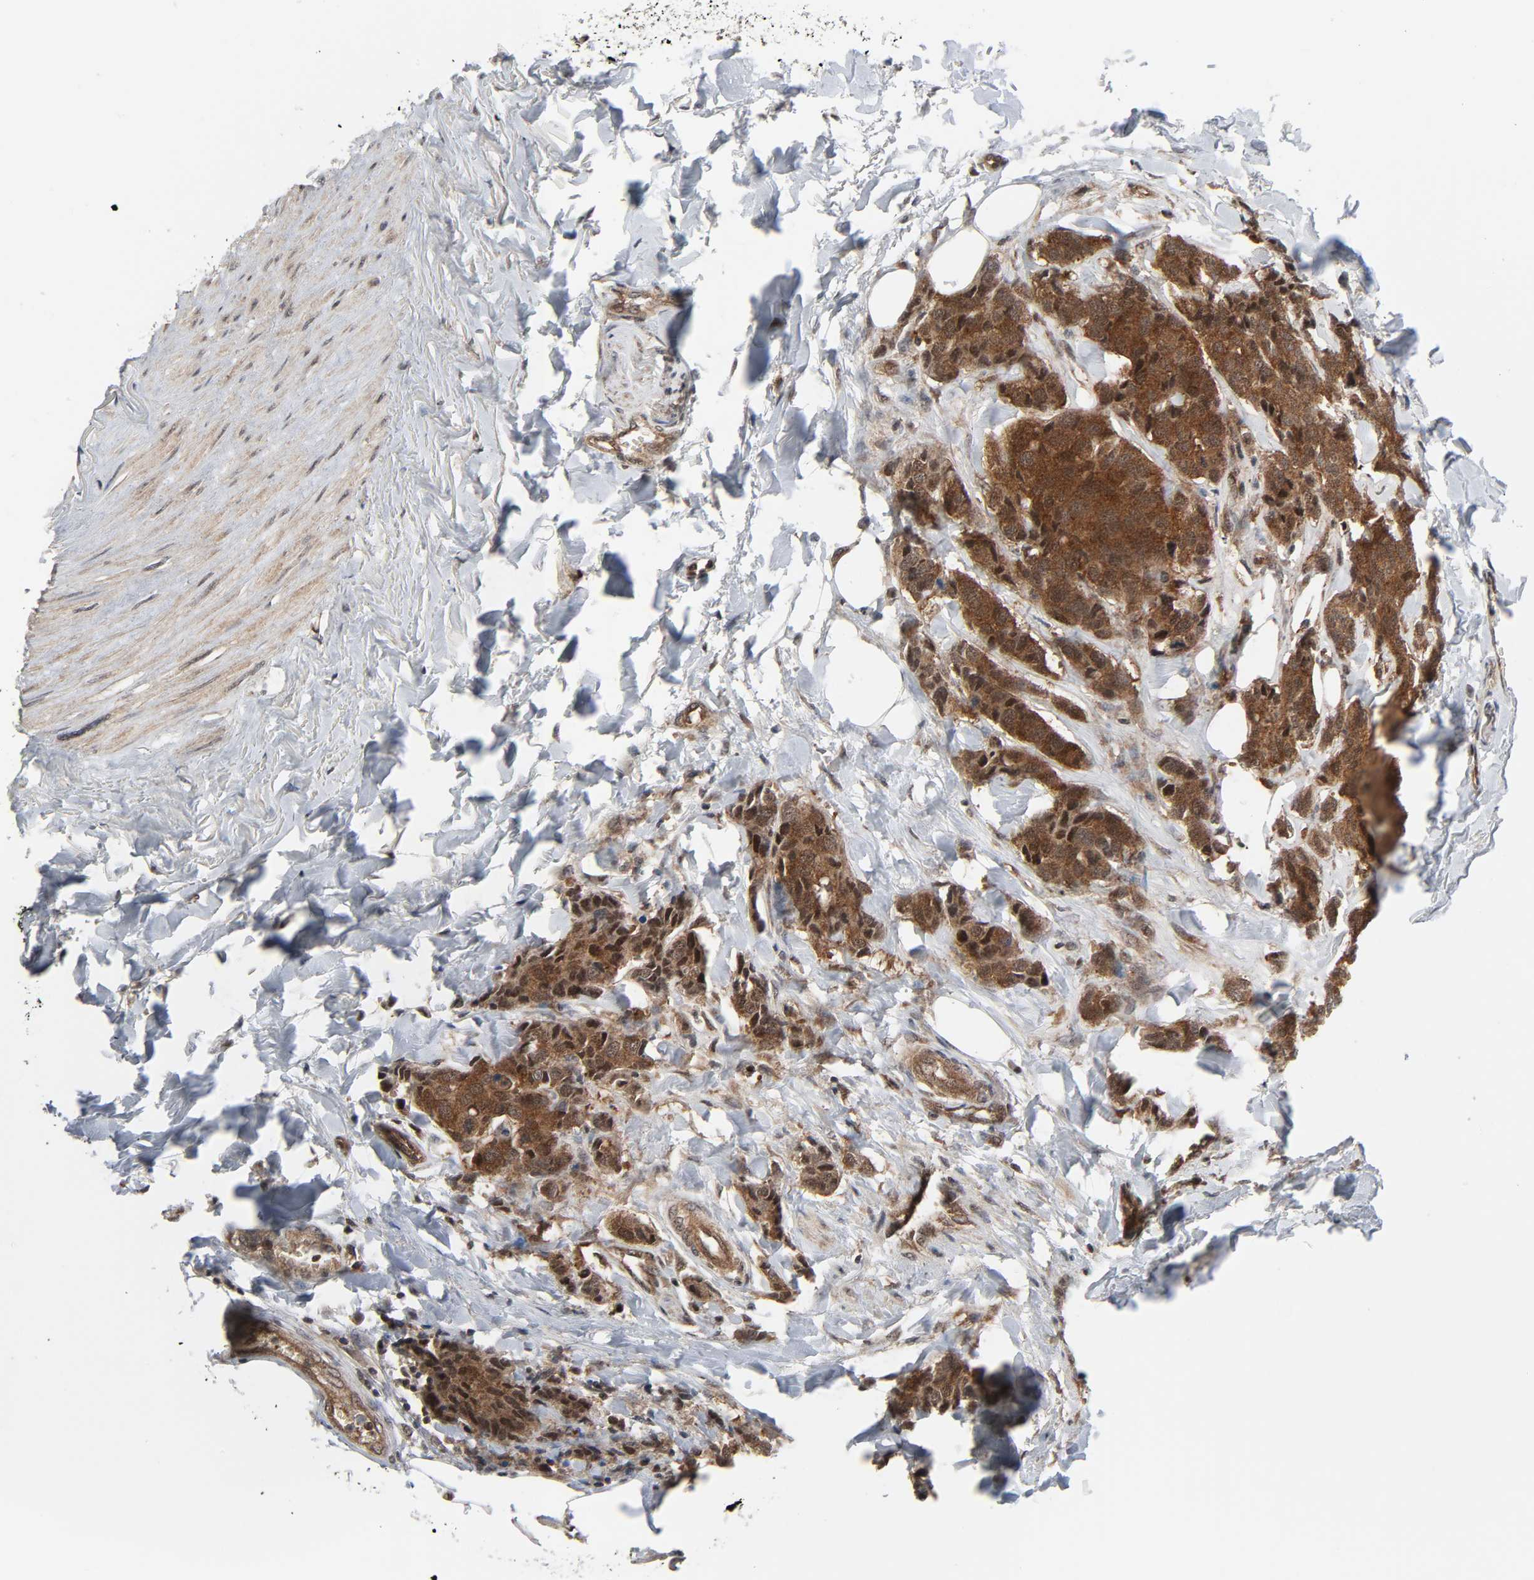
{"staining": {"intensity": "strong", "quantity": ">75%", "location": "cytoplasmic/membranous,nuclear"}, "tissue": "breast cancer", "cell_type": "Tumor cells", "image_type": "cancer", "snomed": [{"axis": "morphology", "description": "Duct carcinoma"}, {"axis": "topography", "description": "Breast"}], "caption": "Human breast cancer stained with a protein marker displays strong staining in tumor cells.", "gene": "GSK3A", "patient": {"sex": "female", "age": 80}}